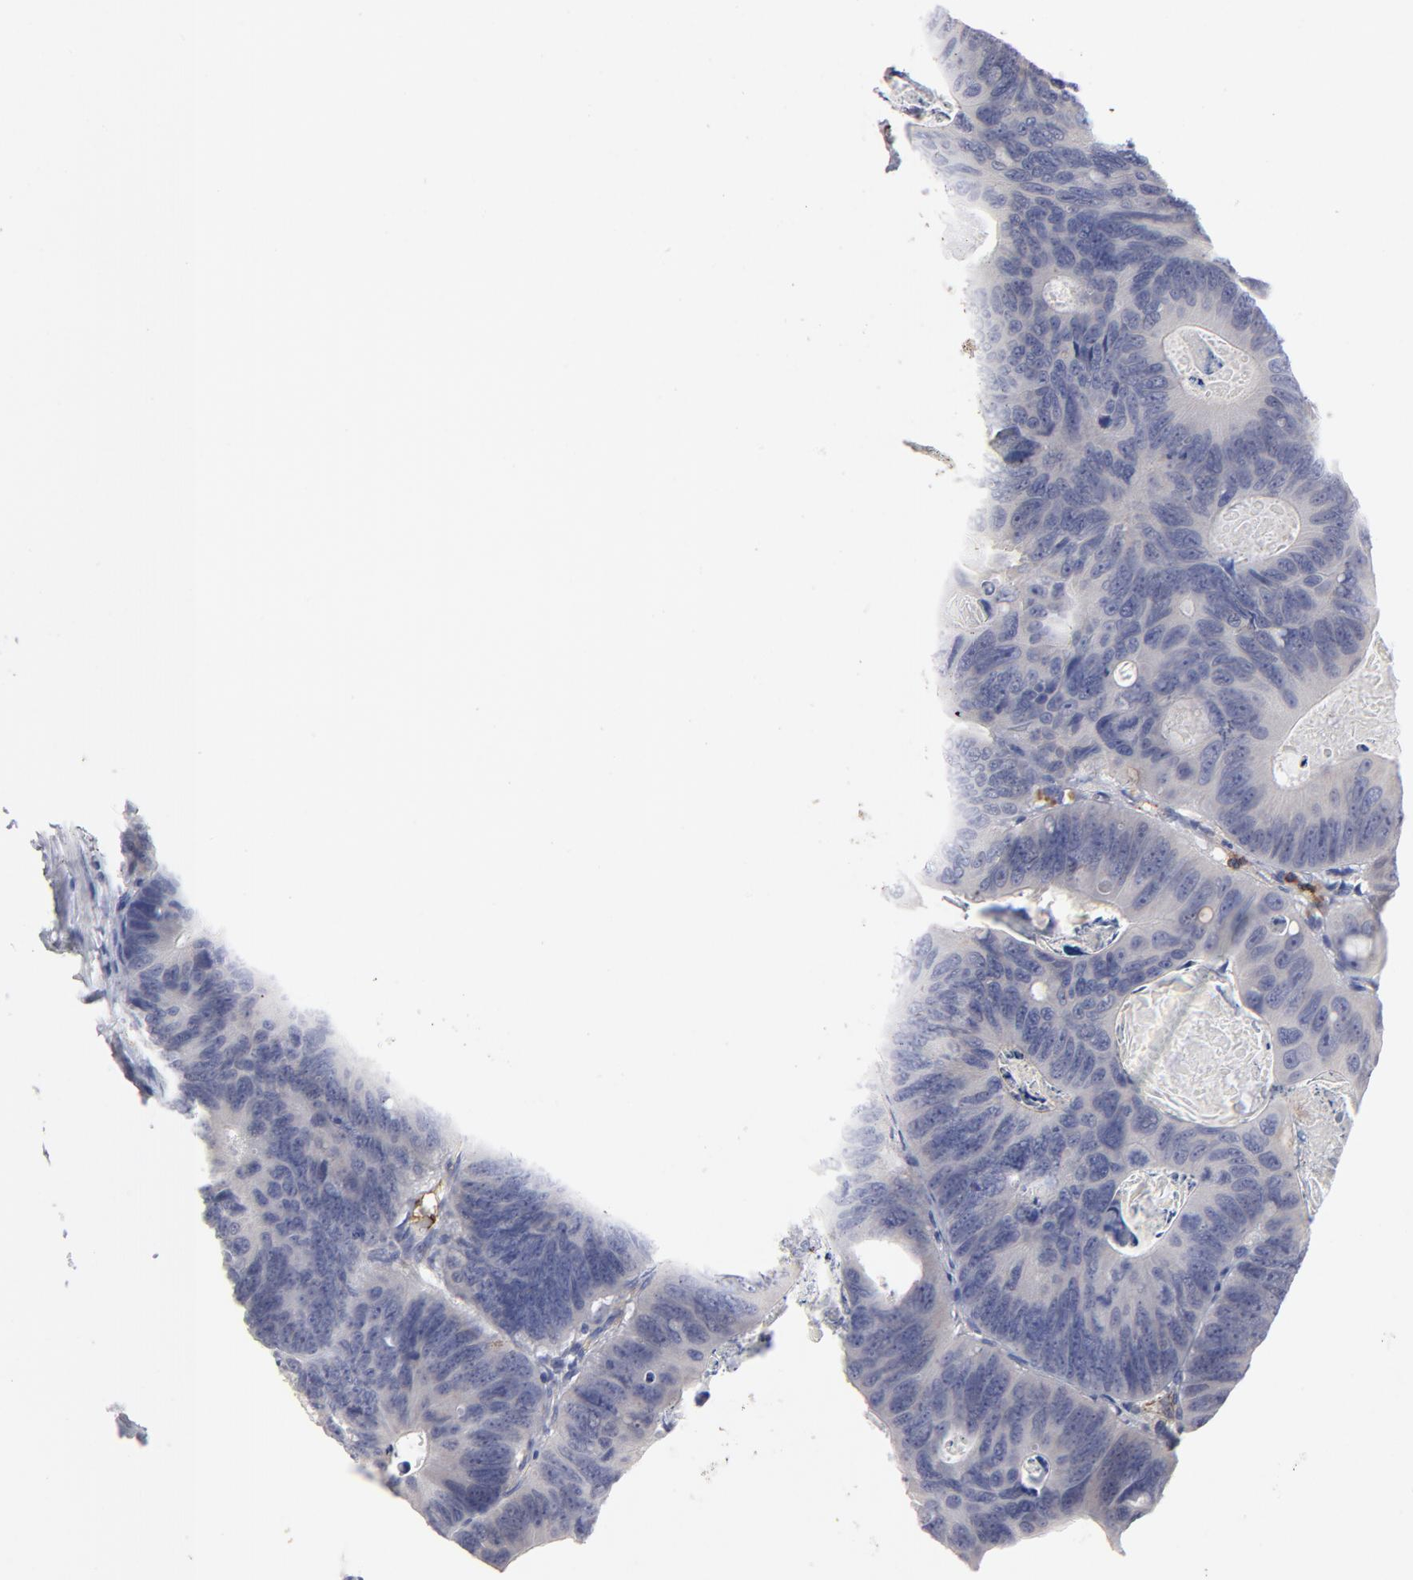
{"staining": {"intensity": "negative", "quantity": "none", "location": "none"}, "tissue": "colorectal cancer", "cell_type": "Tumor cells", "image_type": "cancer", "snomed": [{"axis": "morphology", "description": "Adenocarcinoma, NOS"}, {"axis": "topography", "description": "Colon"}], "caption": "Immunohistochemical staining of colorectal cancer reveals no significant expression in tumor cells. Brightfield microscopy of immunohistochemistry (IHC) stained with DAB (brown) and hematoxylin (blue), captured at high magnification.", "gene": "CCR3", "patient": {"sex": "female", "age": 55}}